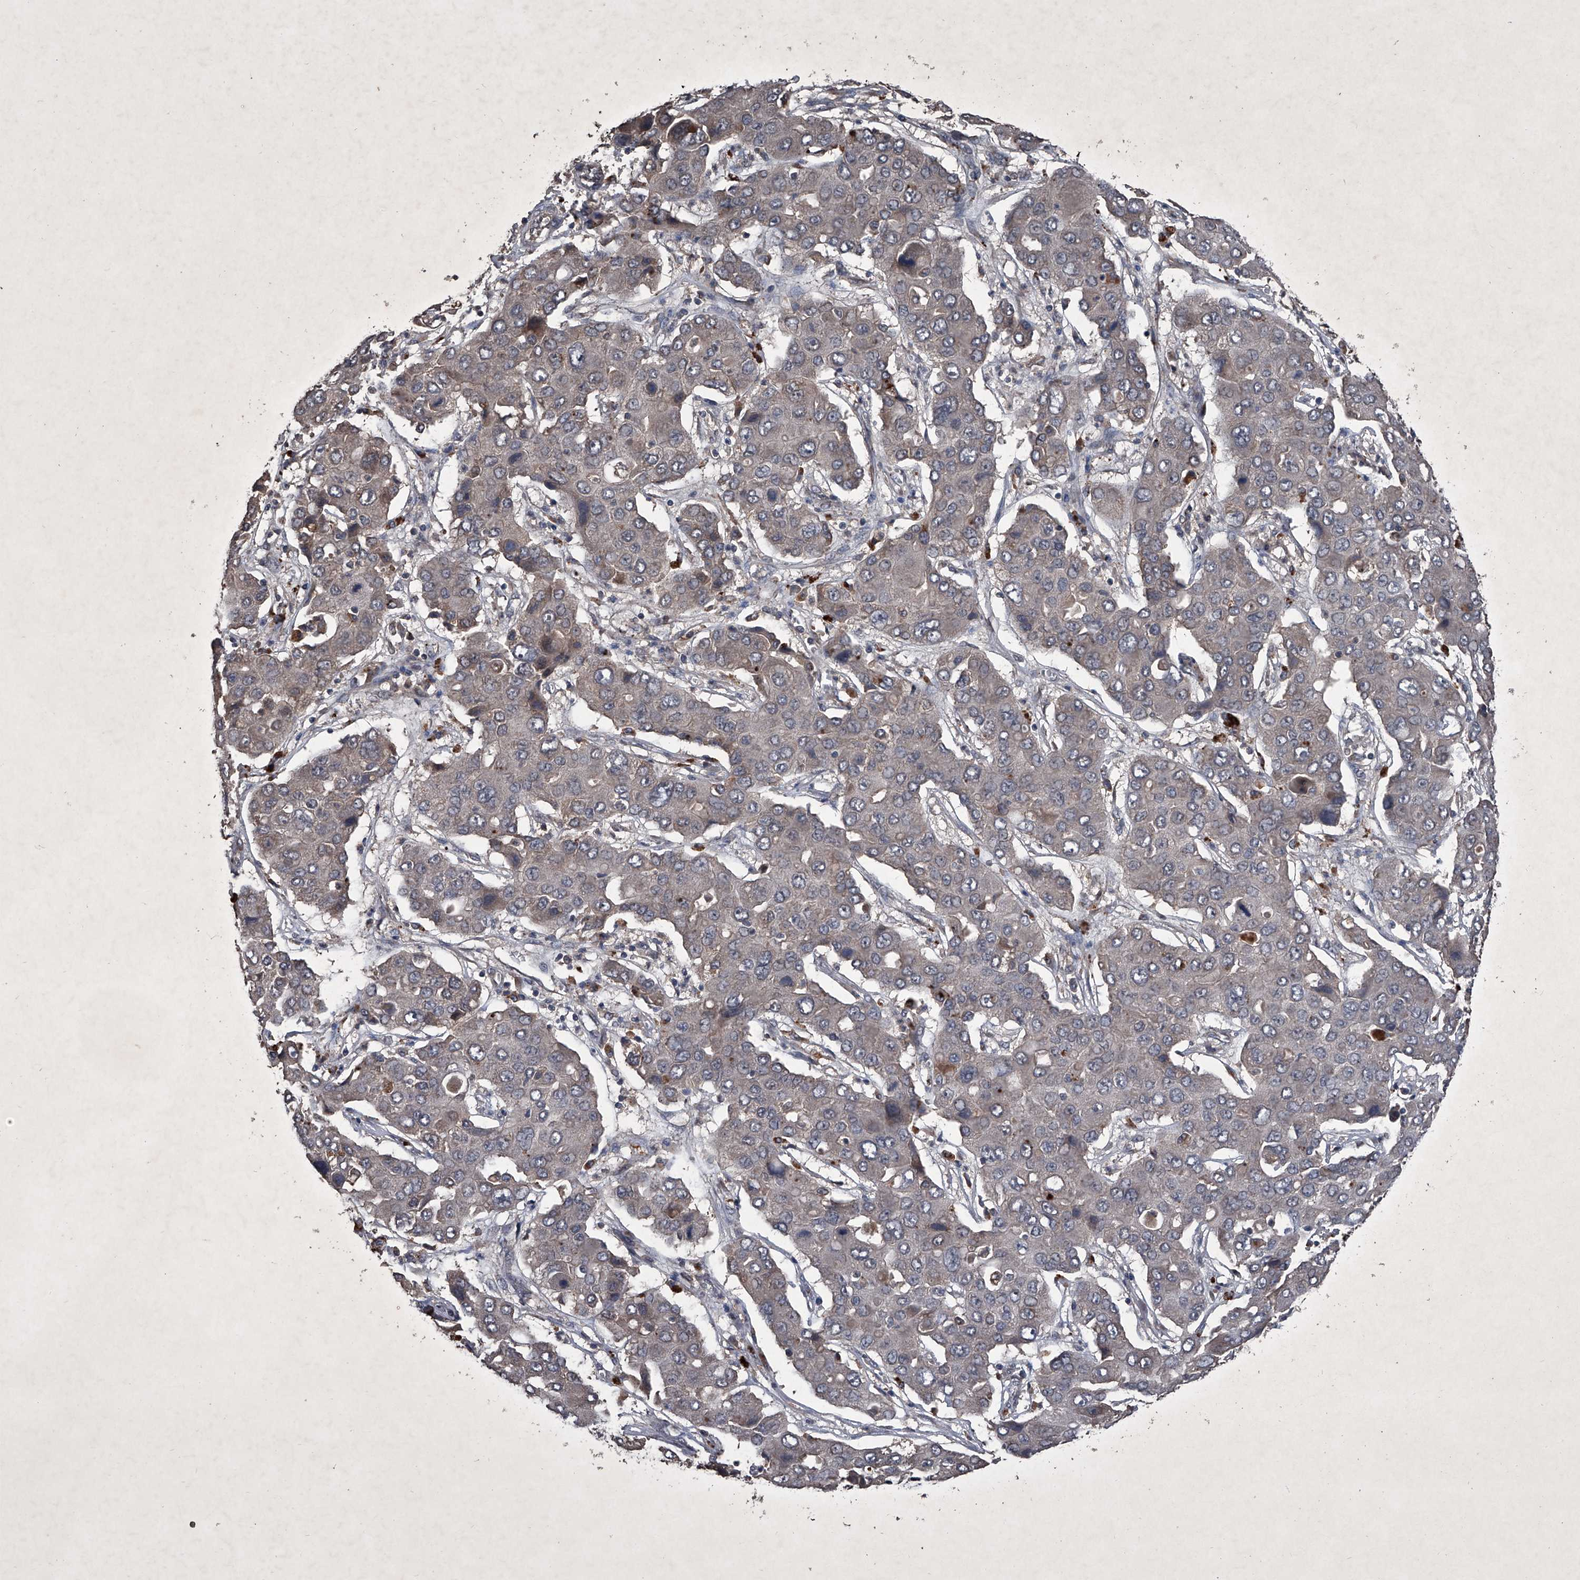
{"staining": {"intensity": "weak", "quantity": "25%-75%", "location": "cytoplasmic/membranous"}, "tissue": "liver cancer", "cell_type": "Tumor cells", "image_type": "cancer", "snomed": [{"axis": "morphology", "description": "Cholangiocarcinoma"}, {"axis": "topography", "description": "Liver"}], "caption": "An image showing weak cytoplasmic/membranous positivity in about 25%-75% of tumor cells in liver cancer (cholangiocarcinoma), as visualized by brown immunohistochemical staining.", "gene": "MAPKAP1", "patient": {"sex": "male", "age": 67}}